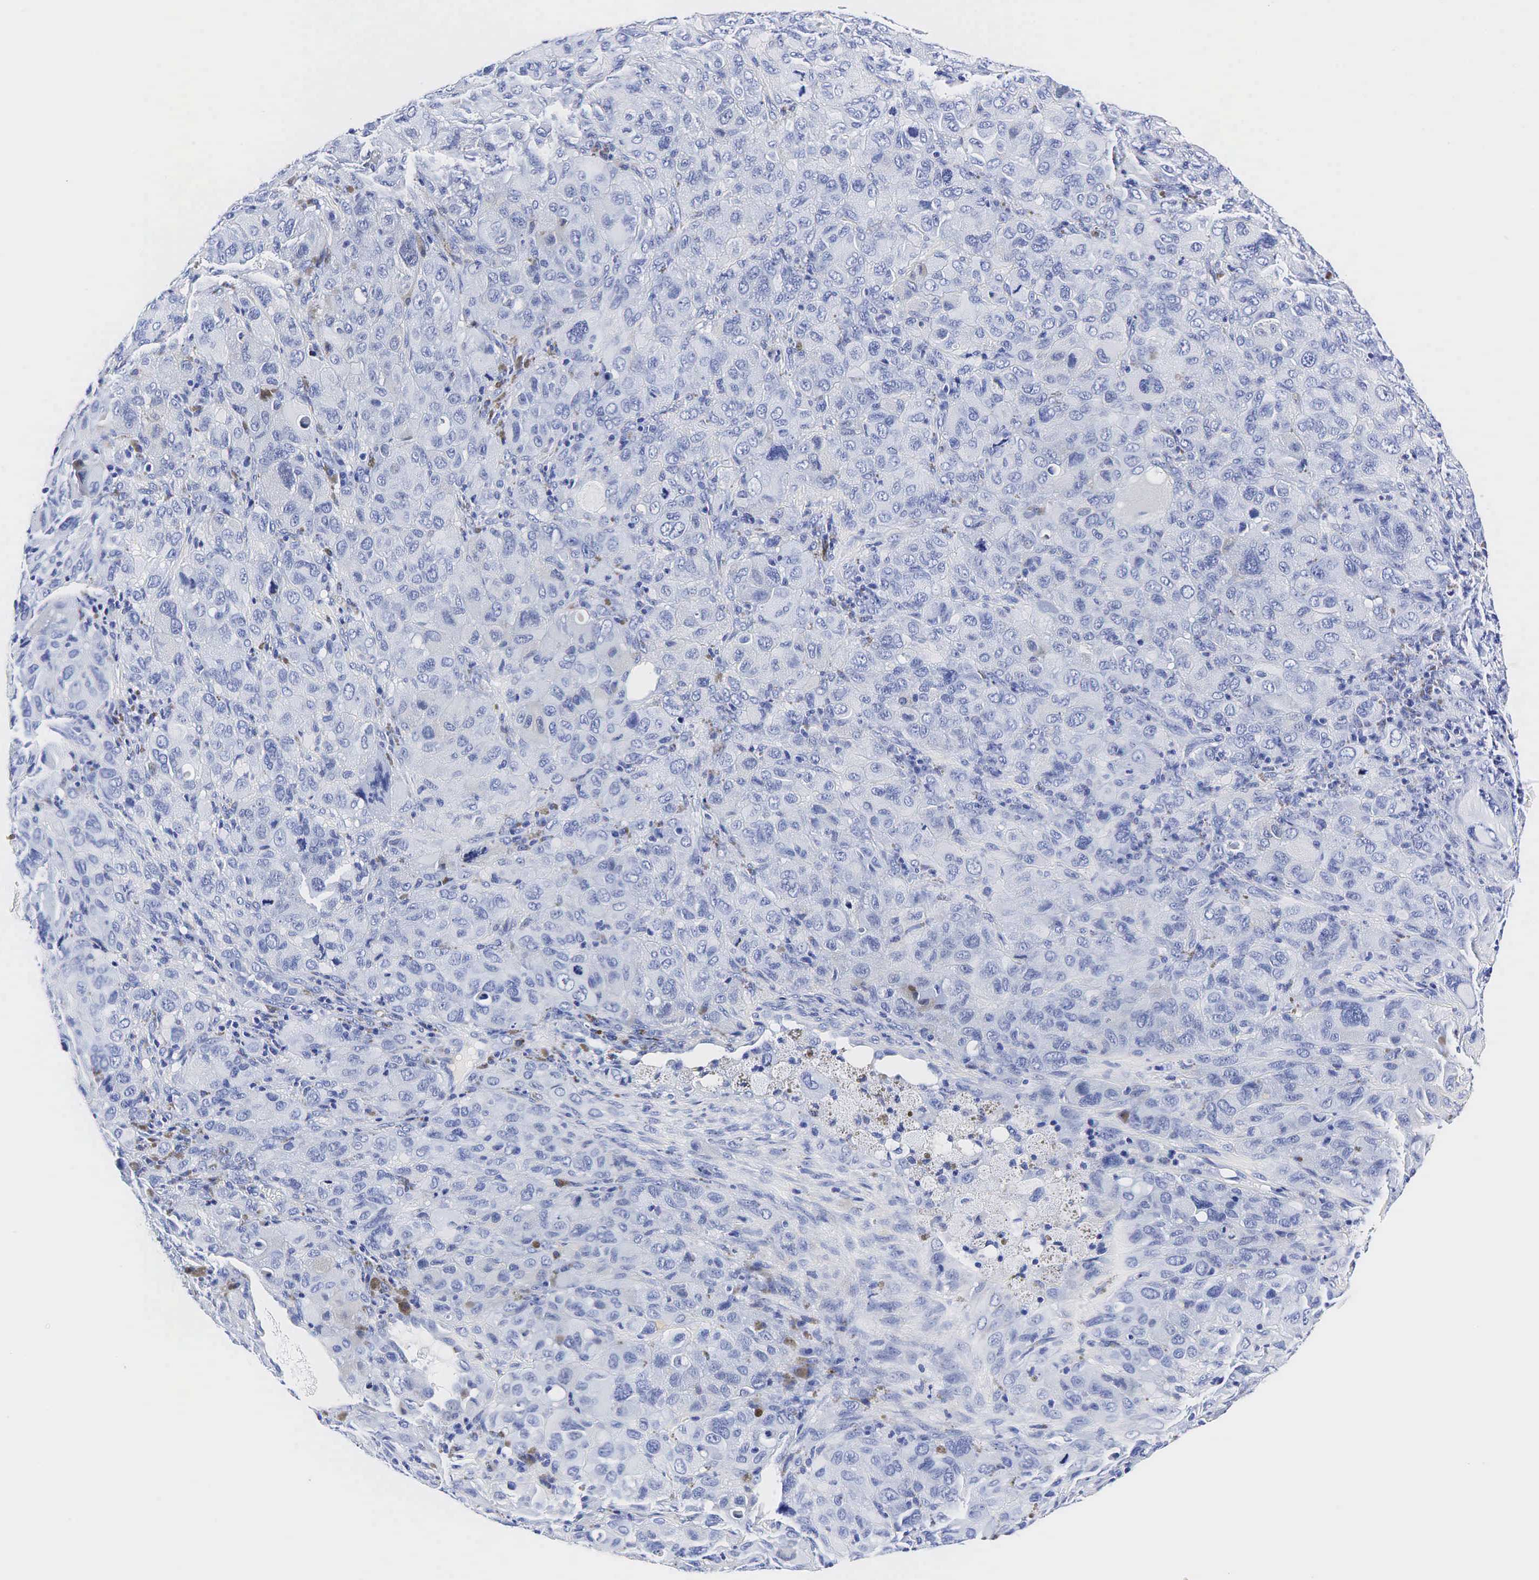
{"staining": {"intensity": "negative", "quantity": "none", "location": "none"}, "tissue": "melanoma", "cell_type": "Tumor cells", "image_type": "cancer", "snomed": [{"axis": "morphology", "description": "Malignant melanoma, Metastatic site"}, {"axis": "topography", "description": "Skin"}], "caption": "Immunohistochemistry (IHC) photomicrograph of melanoma stained for a protein (brown), which reveals no expression in tumor cells.", "gene": "TG", "patient": {"sex": "male", "age": 32}}